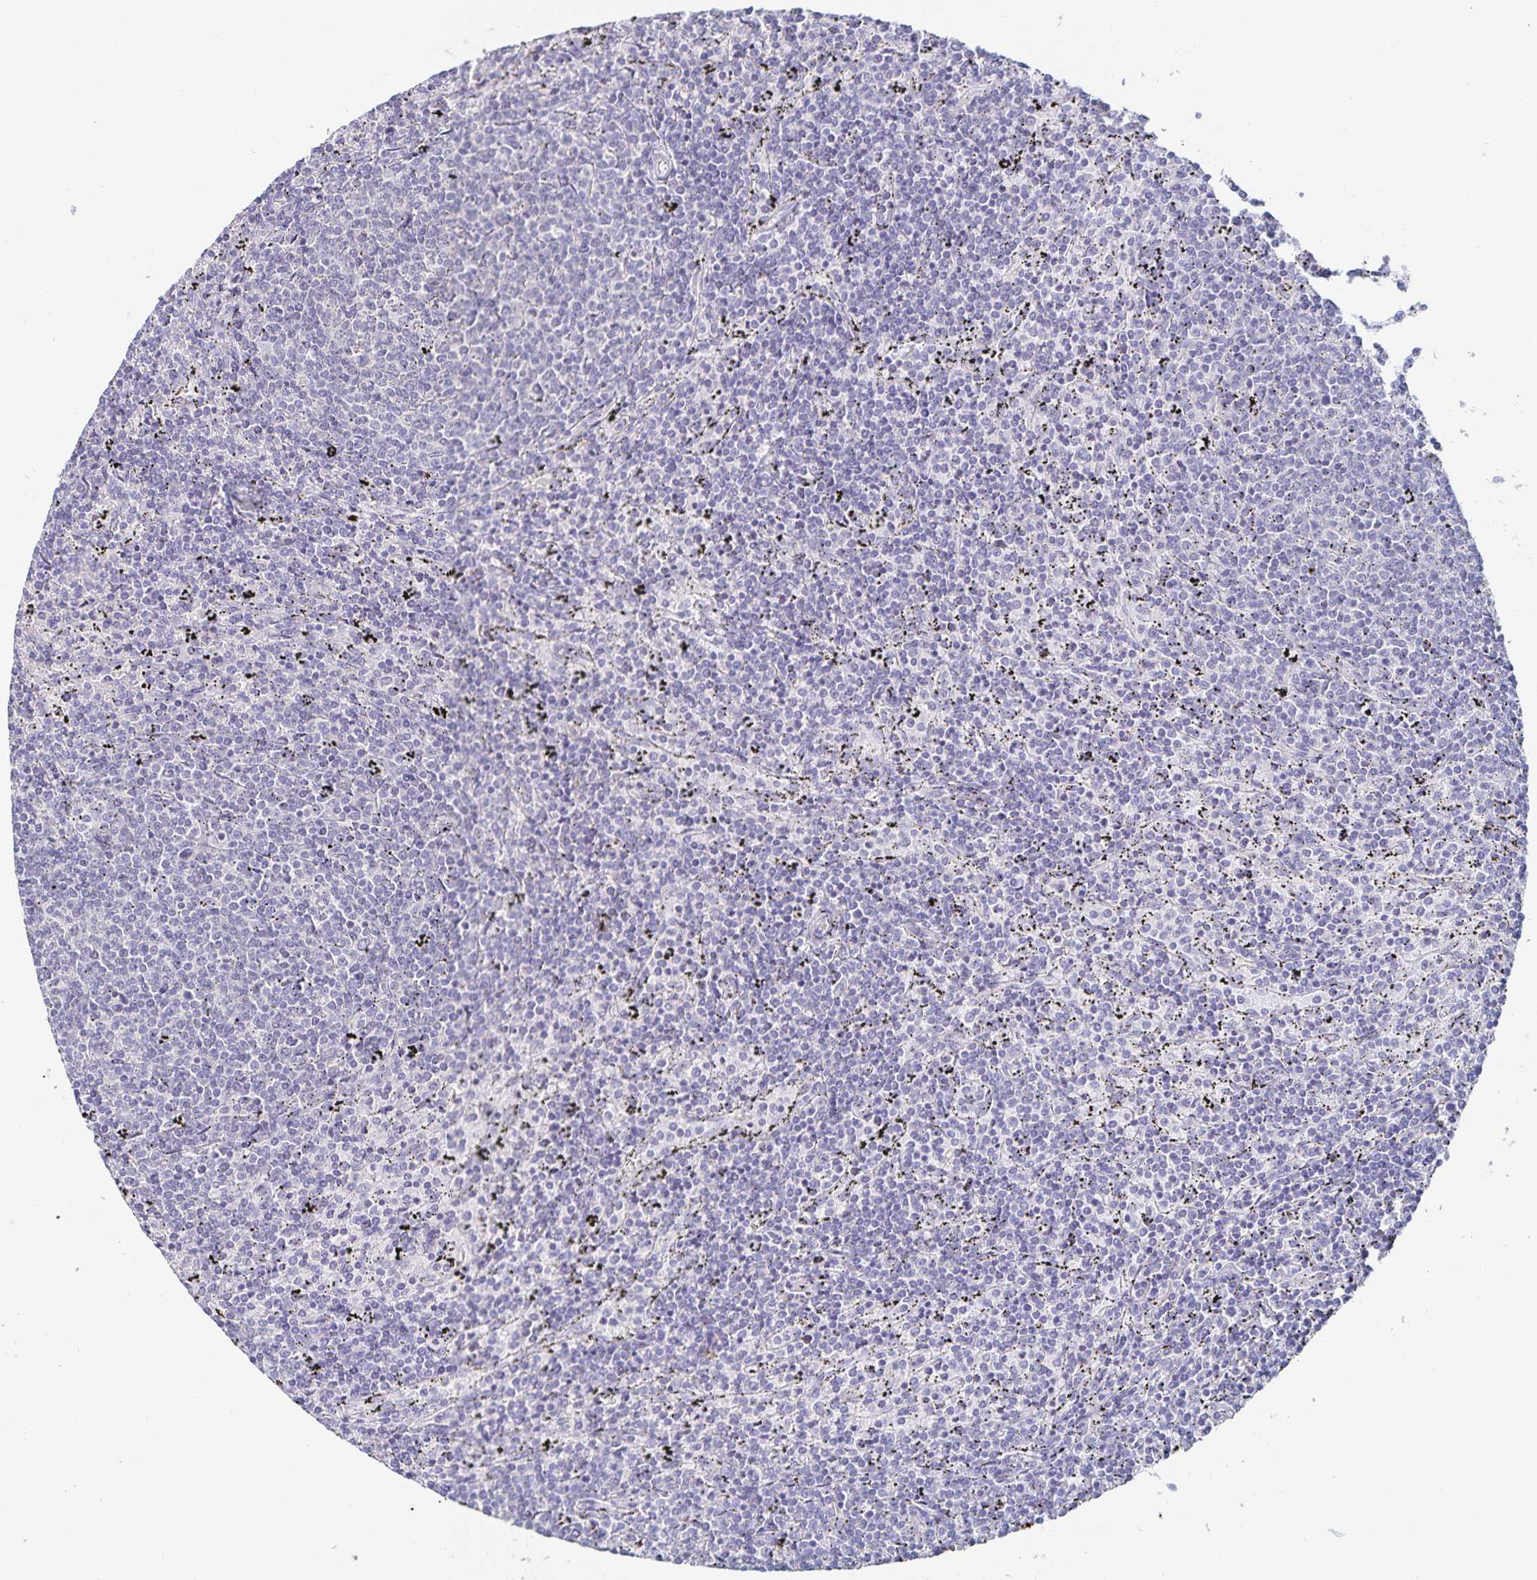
{"staining": {"intensity": "negative", "quantity": "none", "location": "none"}, "tissue": "lymphoma", "cell_type": "Tumor cells", "image_type": "cancer", "snomed": [{"axis": "morphology", "description": "Malignant lymphoma, non-Hodgkin's type, Low grade"}, {"axis": "topography", "description": "Spleen"}], "caption": "Lymphoma was stained to show a protein in brown. There is no significant positivity in tumor cells.", "gene": "SFTPA1", "patient": {"sex": "female", "age": 50}}